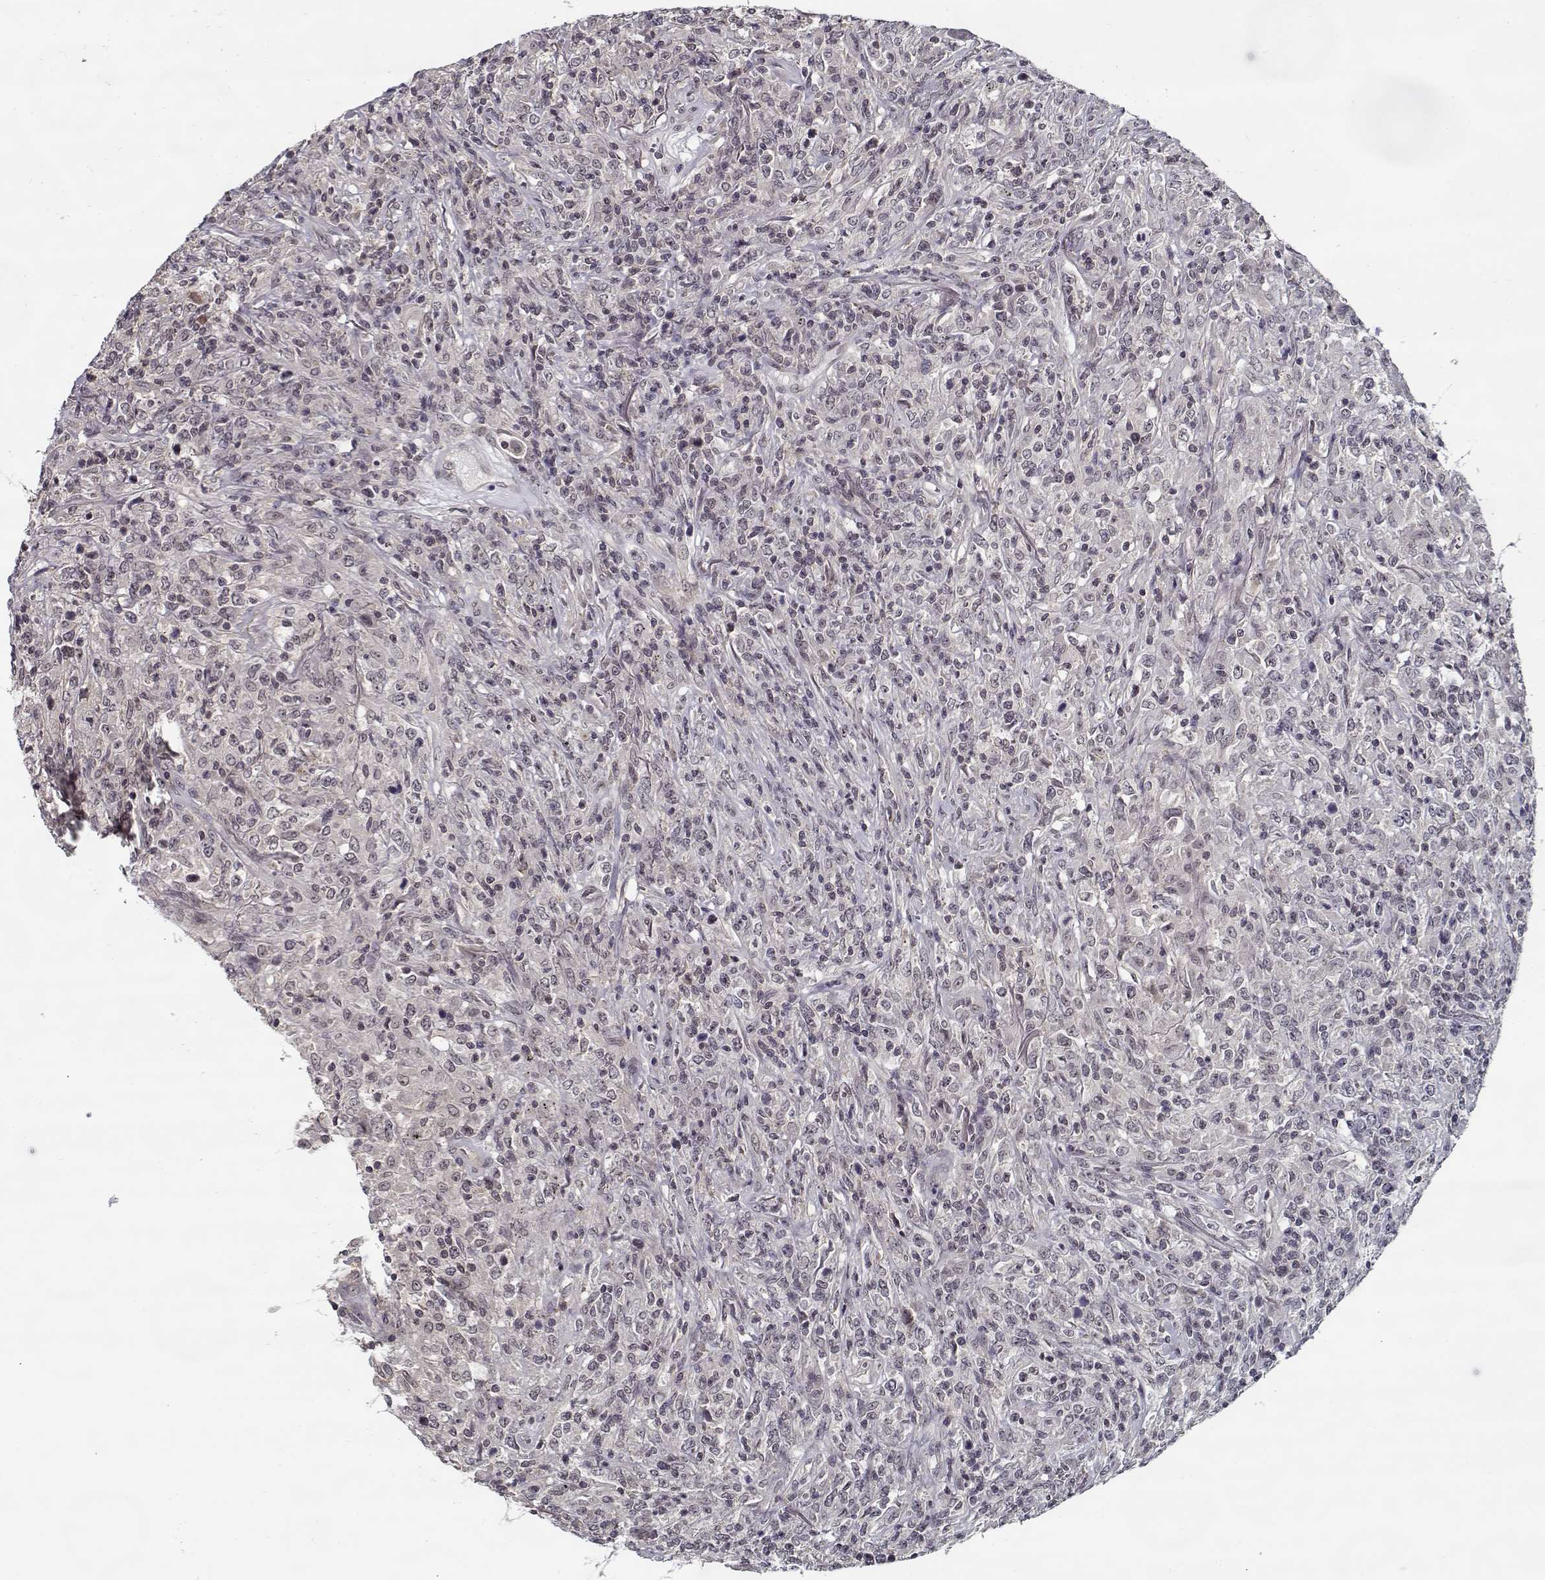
{"staining": {"intensity": "negative", "quantity": "none", "location": "none"}, "tissue": "lymphoma", "cell_type": "Tumor cells", "image_type": "cancer", "snomed": [{"axis": "morphology", "description": "Malignant lymphoma, non-Hodgkin's type, High grade"}, {"axis": "topography", "description": "Lung"}], "caption": "IHC photomicrograph of human lymphoma stained for a protein (brown), which demonstrates no expression in tumor cells. (Brightfield microscopy of DAB (3,3'-diaminobenzidine) IHC at high magnification).", "gene": "TESPA1", "patient": {"sex": "male", "age": 79}}